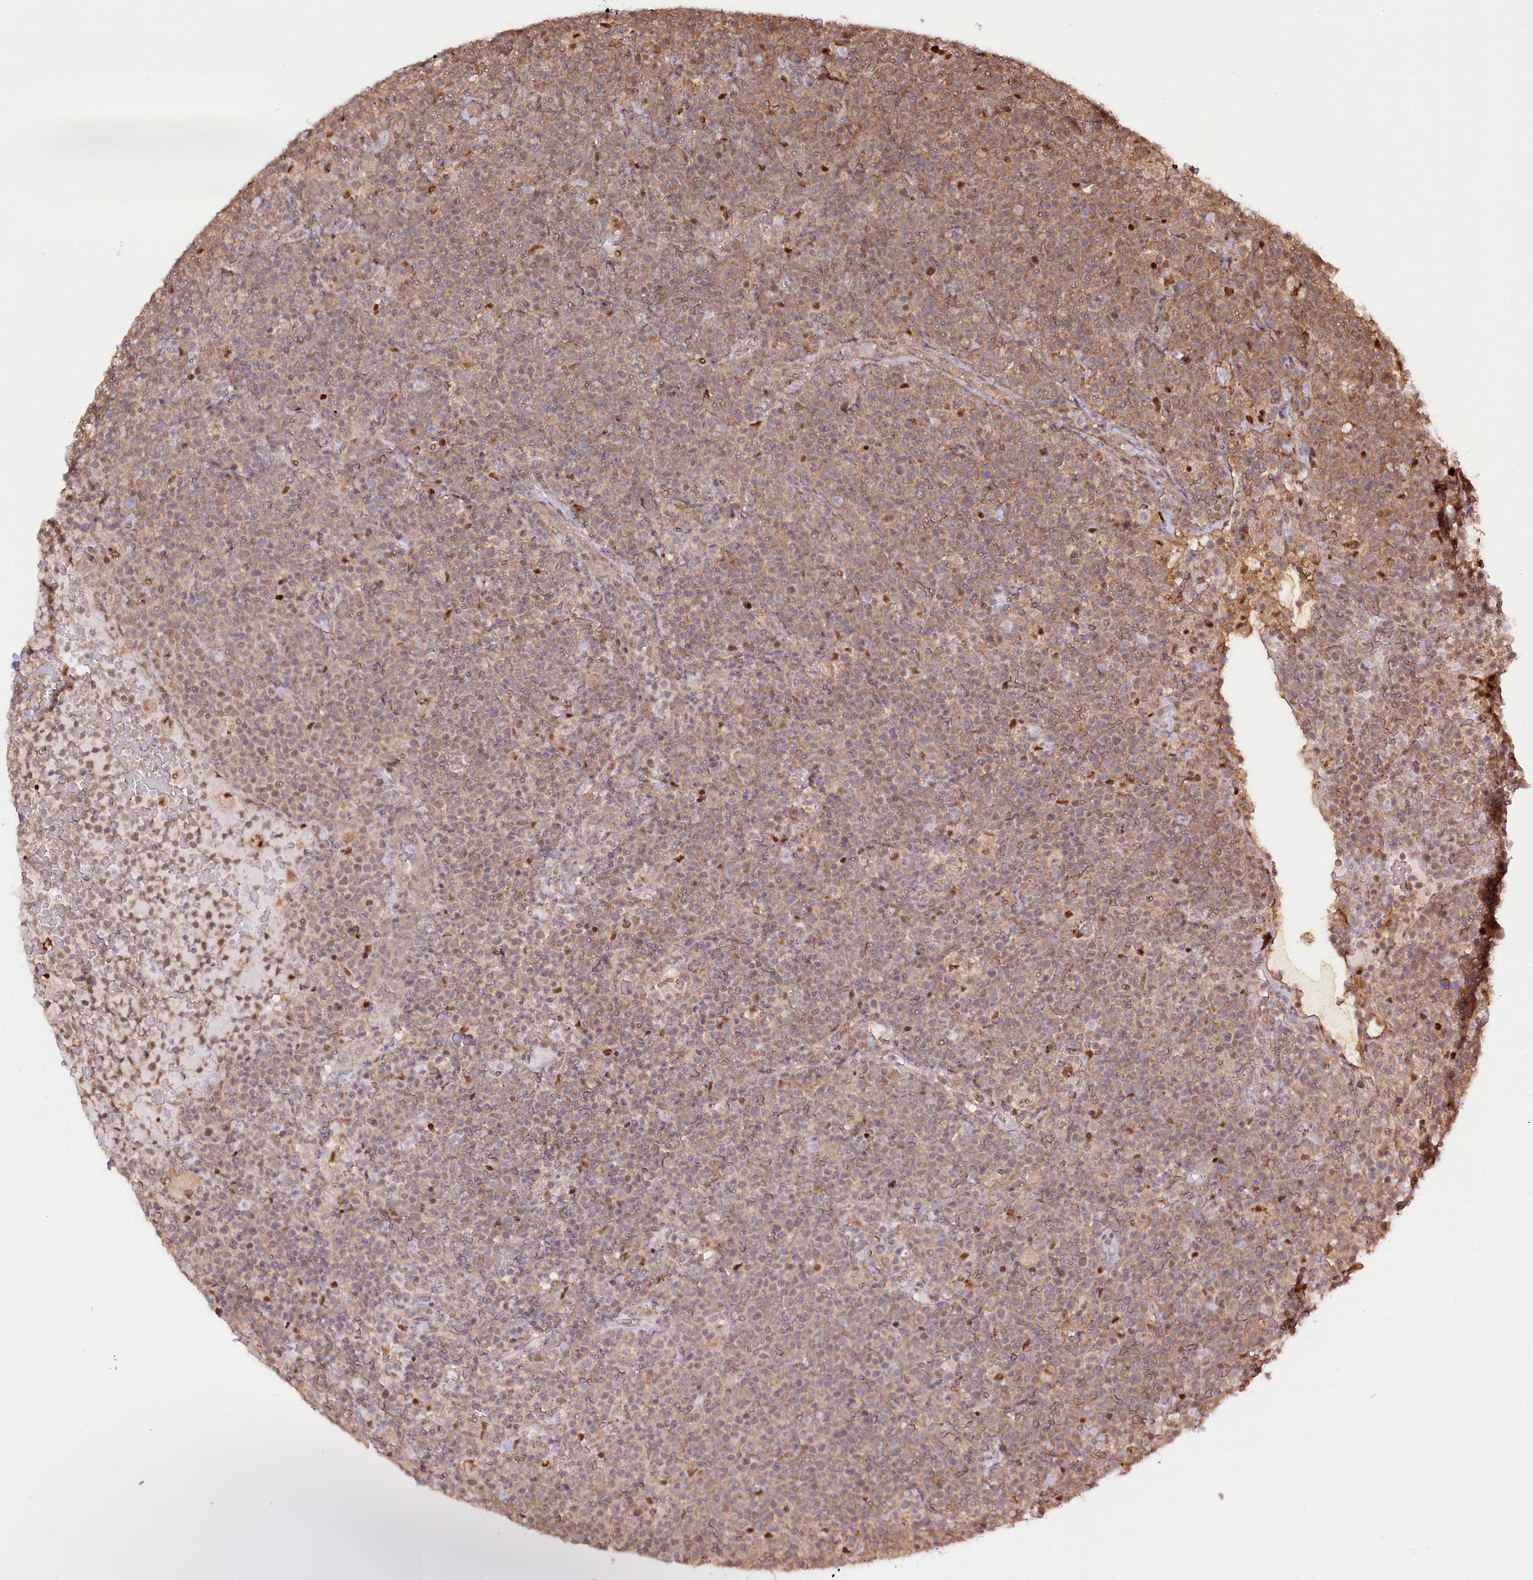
{"staining": {"intensity": "weak", "quantity": "25%-75%", "location": "cytoplasmic/membranous,nuclear"}, "tissue": "lymphoma", "cell_type": "Tumor cells", "image_type": "cancer", "snomed": [{"axis": "morphology", "description": "Malignant lymphoma, non-Hodgkin's type, High grade"}, {"axis": "topography", "description": "Lymph node"}], "caption": "A brown stain labels weak cytoplasmic/membranous and nuclear expression of a protein in human high-grade malignant lymphoma, non-Hodgkin's type tumor cells.", "gene": "PSMA1", "patient": {"sex": "male", "age": 61}}